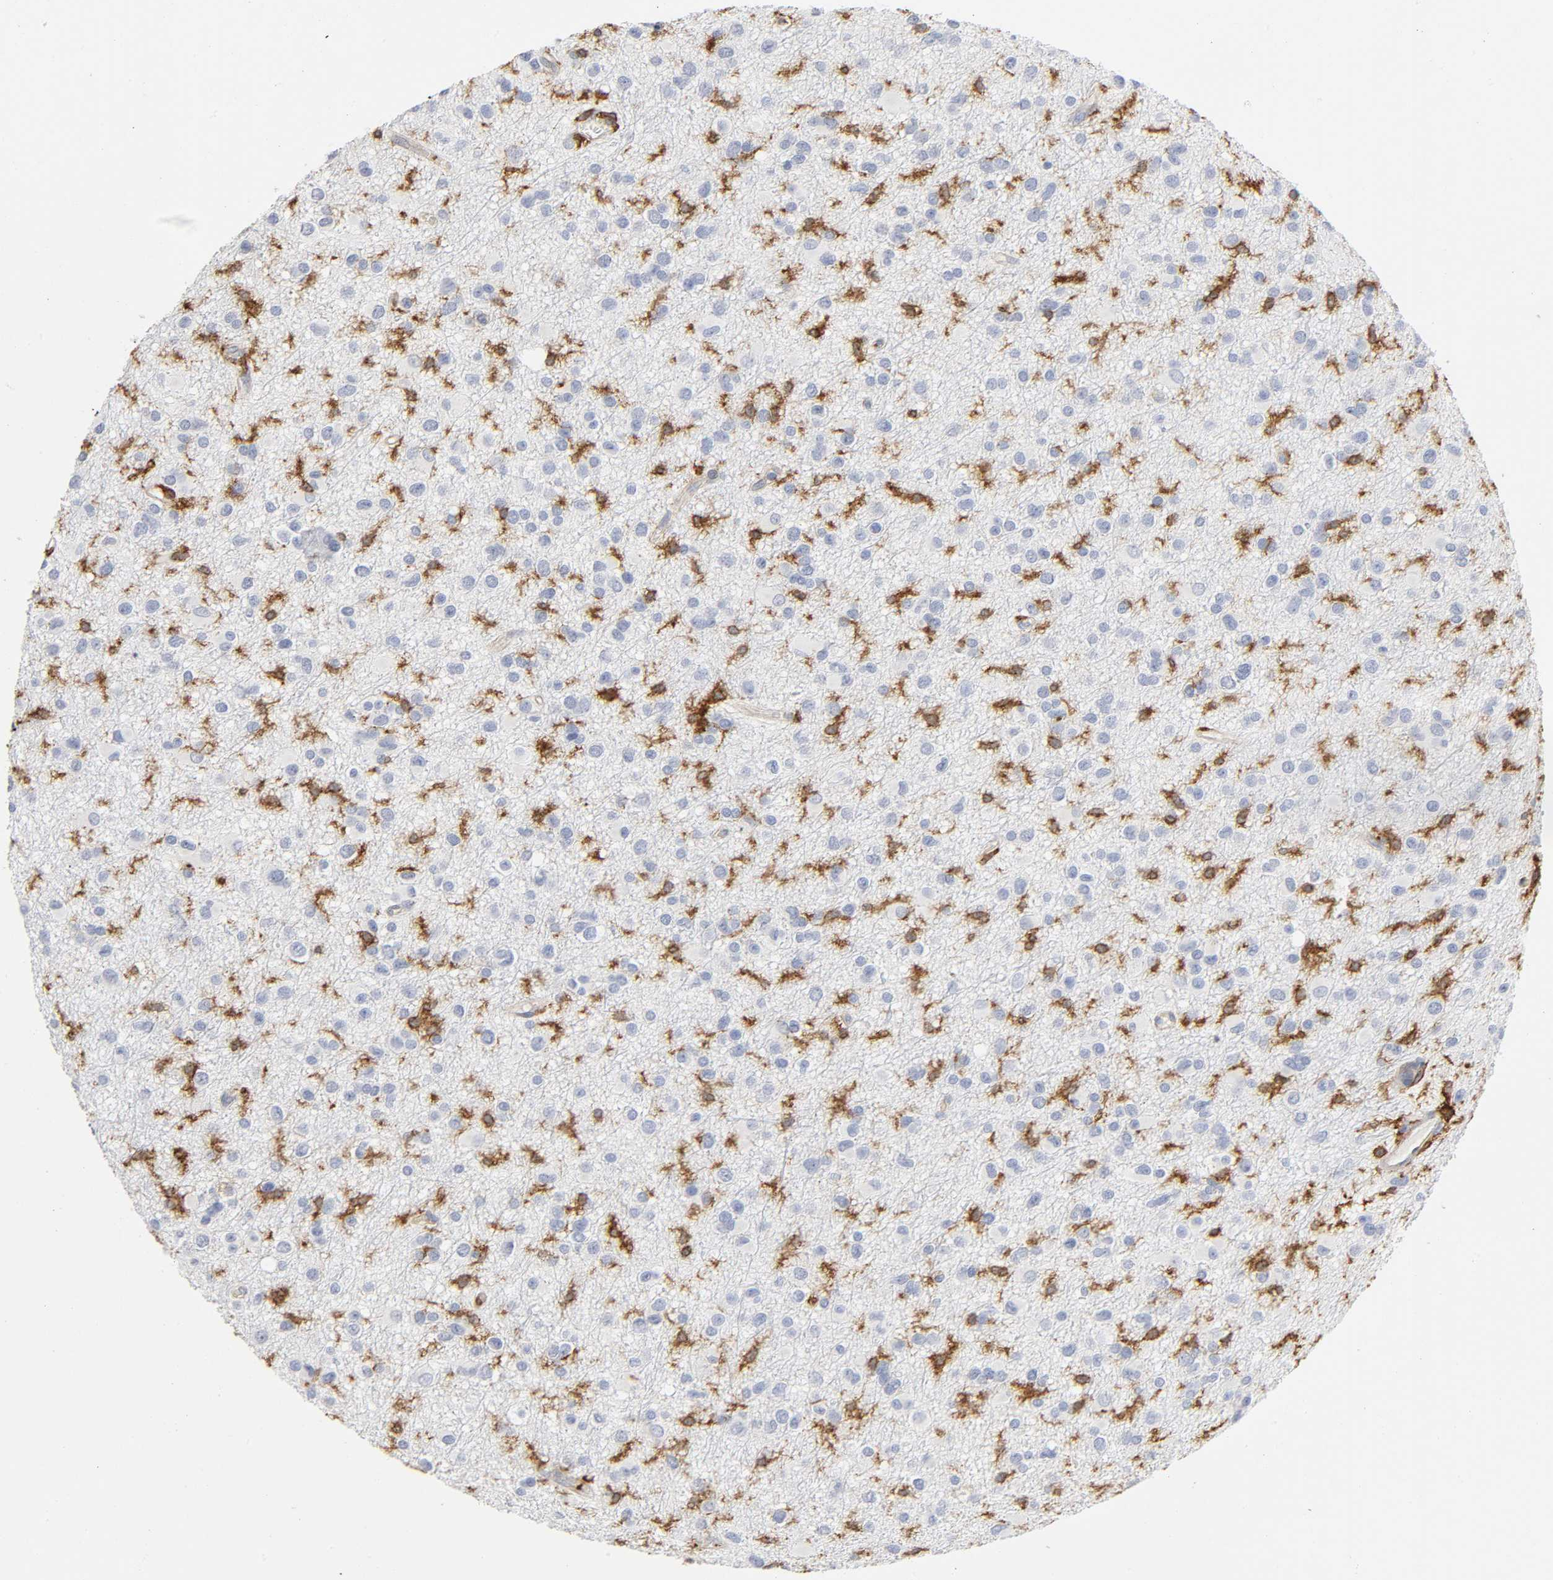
{"staining": {"intensity": "moderate", "quantity": "<25%", "location": "cytoplasmic/membranous"}, "tissue": "glioma", "cell_type": "Tumor cells", "image_type": "cancer", "snomed": [{"axis": "morphology", "description": "Glioma, malignant, Low grade"}, {"axis": "topography", "description": "Brain"}], "caption": "Glioma tissue reveals moderate cytoplasmic/membranous expression in about <25% of tumor cells, visualized by immunohistochemistry.", "gene": "LYN", "patient": {"sex": "male", "age": 42}}